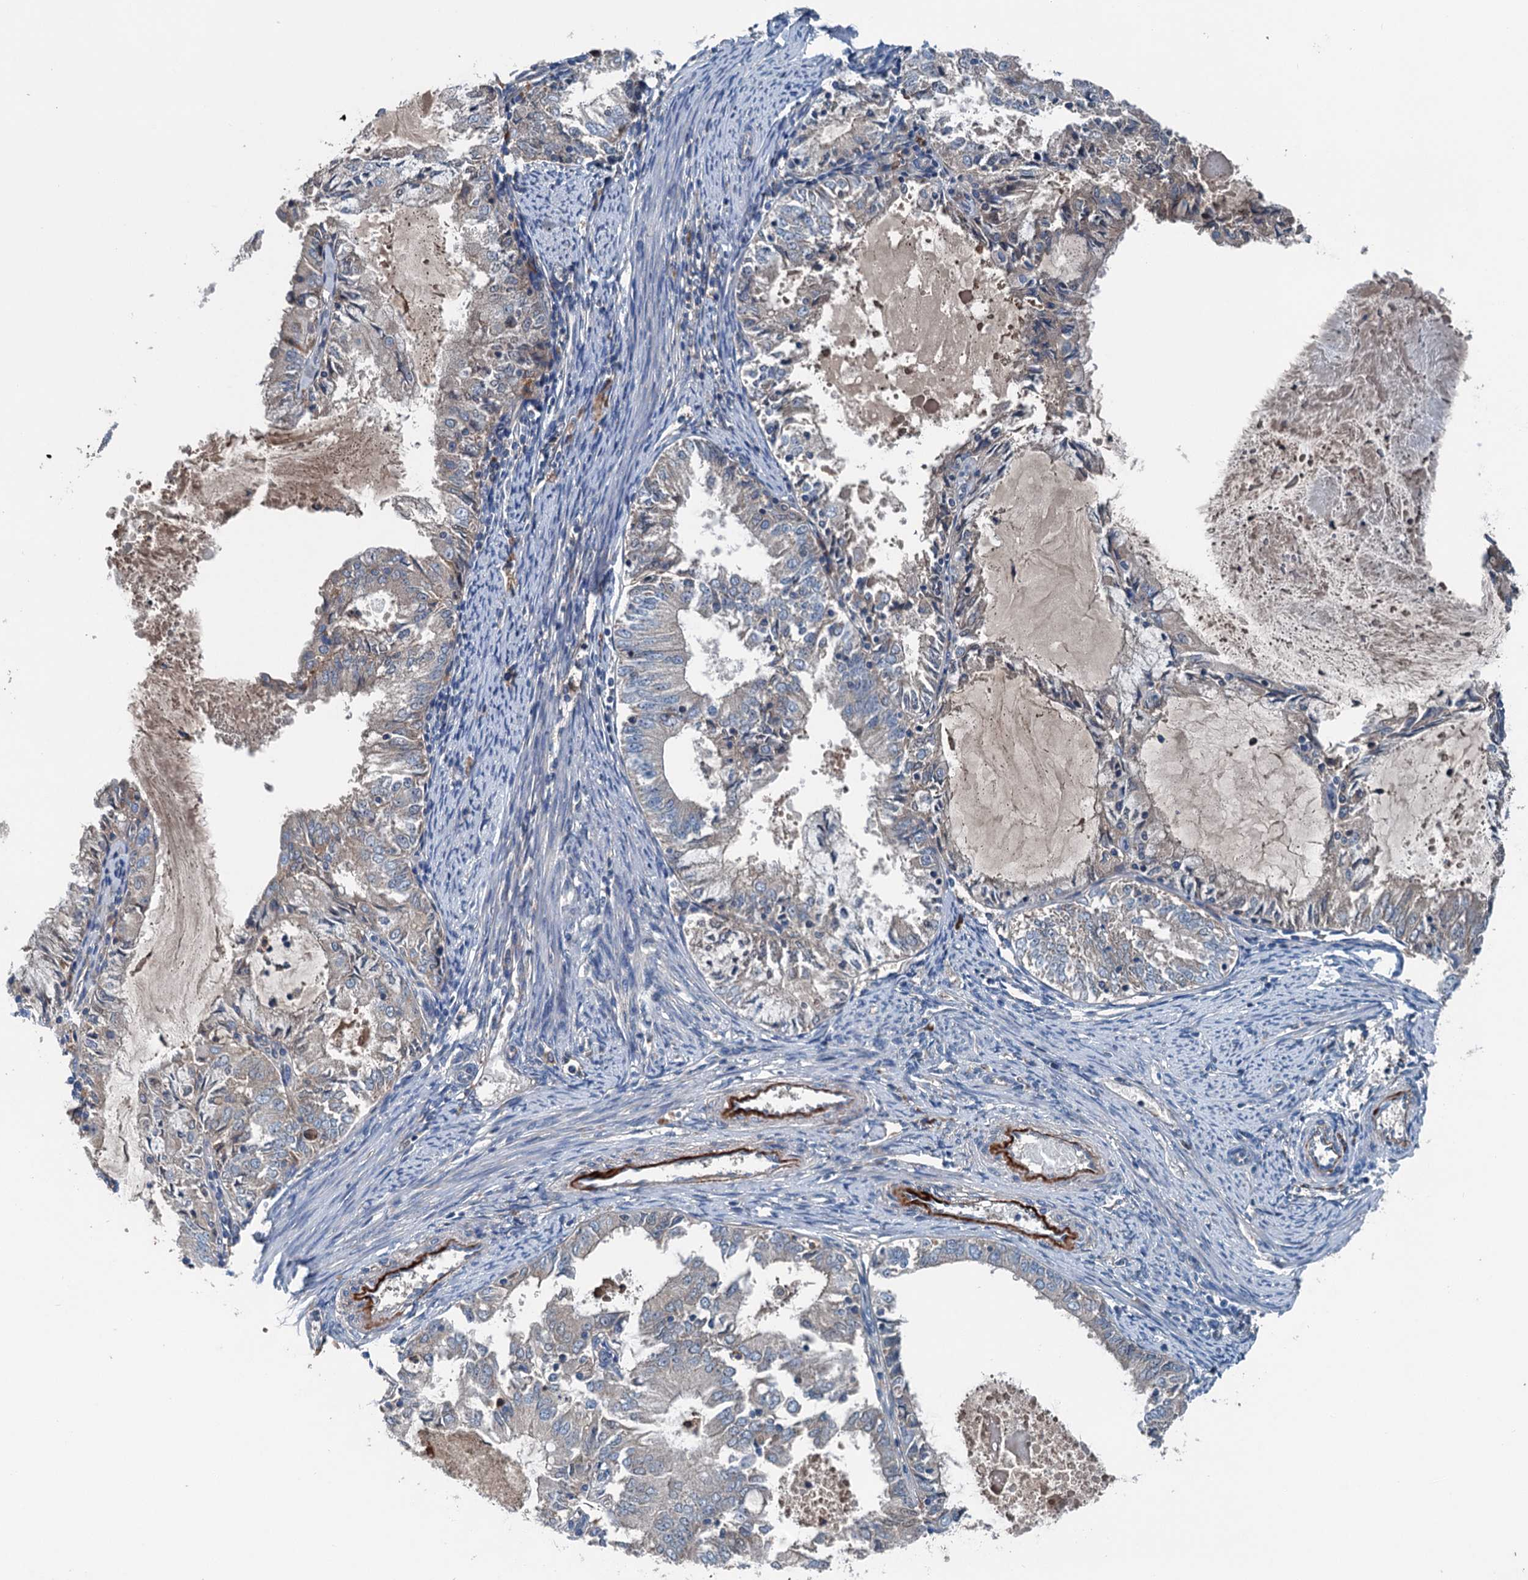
{"staining": {"intensity": "moderate", "quantity": "25%-75%", "location": "cytoplasmic/membranous"}, "tissue": "endometrial cancer", "cell_type": "Tumor cells", "image_type": "cancer", "snomed": [{"axis": "morphology", "description": "Adenocarcinoma, NOS"}, {"axis": "topography", "description": "Endometrium"}], "caption": "Moderate cytoplasmic/membranous positivity for a protein is seen in about 25%-75% of tumor cells of endometrial cancer using immunohistochemistry (IHC).", "gene": "PDSS1", "patient": {"sex": "female", "age": 57}}